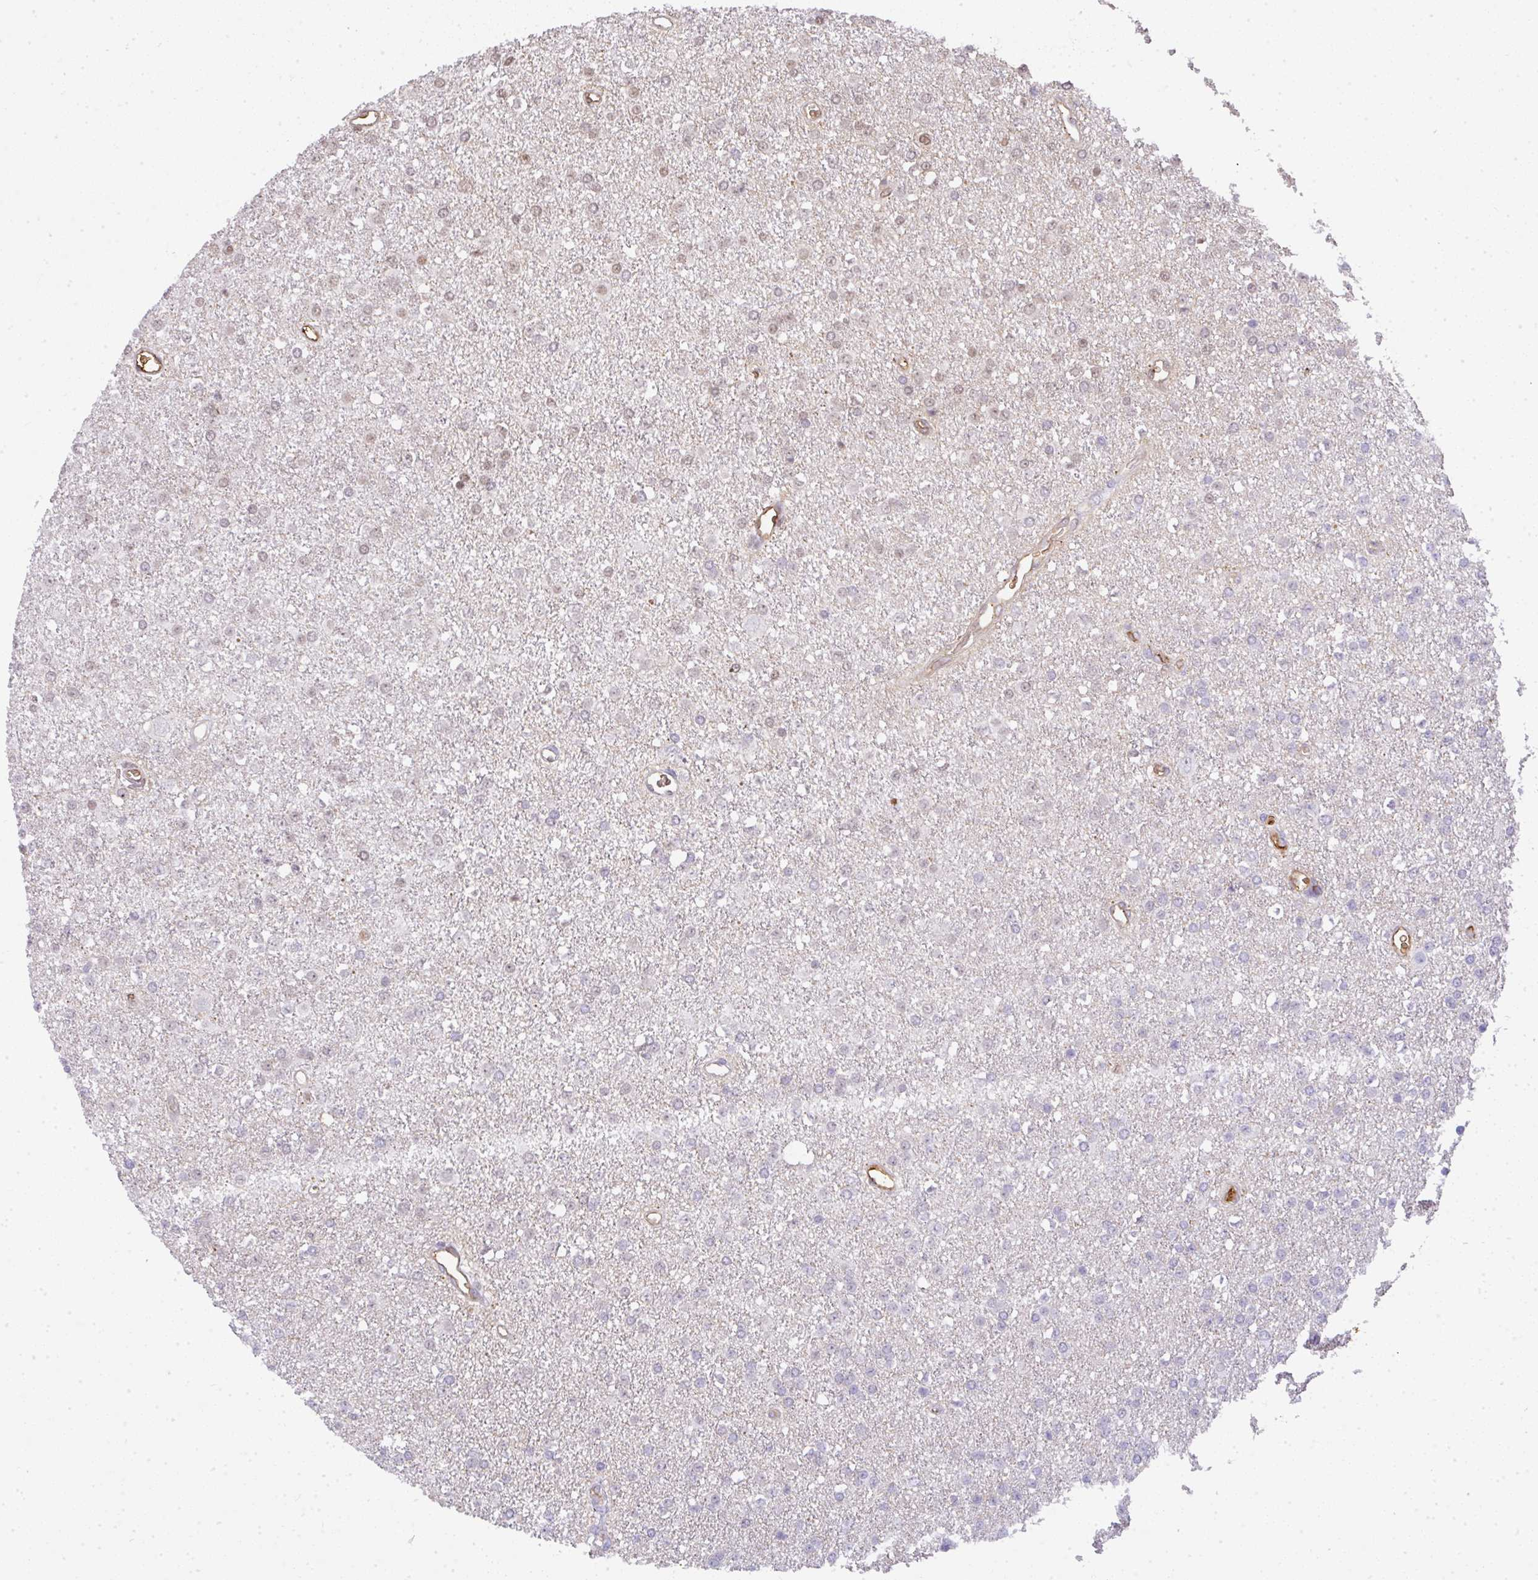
{"staining": {"intensity": "negative", "quantity": "none", "location": "none"}, "tissue": "glioma", "cell_type": "Tumor cells", "image_type": "cancer", "snomed": [{"axis": "morphology", "description": "Glioma, malignant, Low grade"}, {"axis": "topography", "description": "Brain"}], "caption": "The immunohistochemistry (IHC) photomicrograph has no significant expression in tumor cells of malignant glioma (low-grade) tissue.", "gene": "SMYD5", "patient": {"sex": "female", "age": 34}}